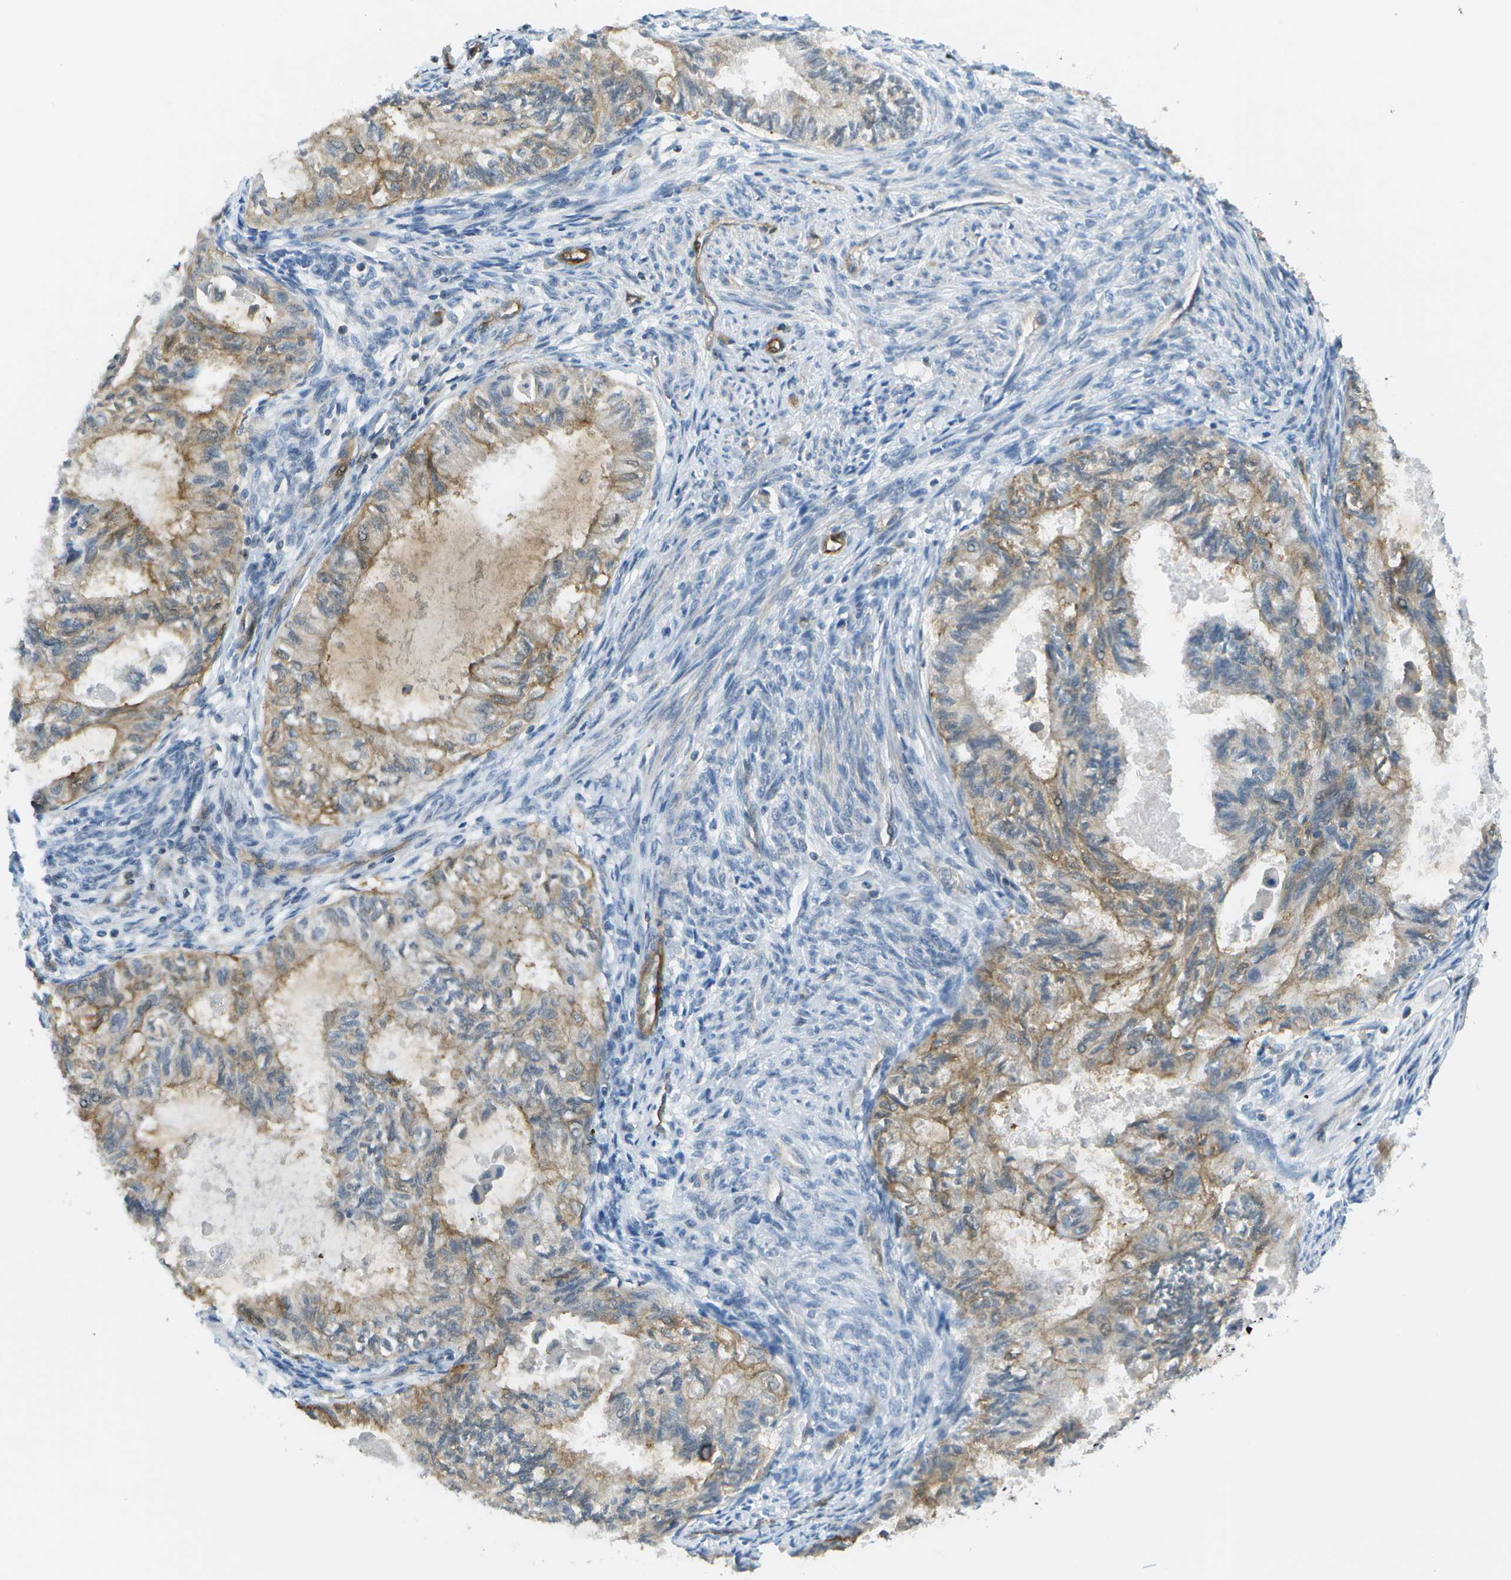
{"staining": {"intensity": "weak", "quantity": ">75%", "location": "cytoplasmic/membranous"}, "tissue": "cervical cancer", "cell_type": "Tumor cells", "image_type": "cancer", "snomed": [{"axis": "morphology", "description": "Normal tissue, NOS"}, {"axis": "morphology", "description": "Adenocarcinoma, NOS"}, {"axis": "topography", "description": "Cervix"}, {"axis": "topography", "description": "Endometrium"}], "caption": "Protein staining by immunohistochemistry (IHC) shows weak cytoplasmic/membranous positivity in about >75% of tumor cells in cervical cancer (adenocarcinoma).", "gene": "KIAA0040", "patient": {"sex": "female", "age": 86}}